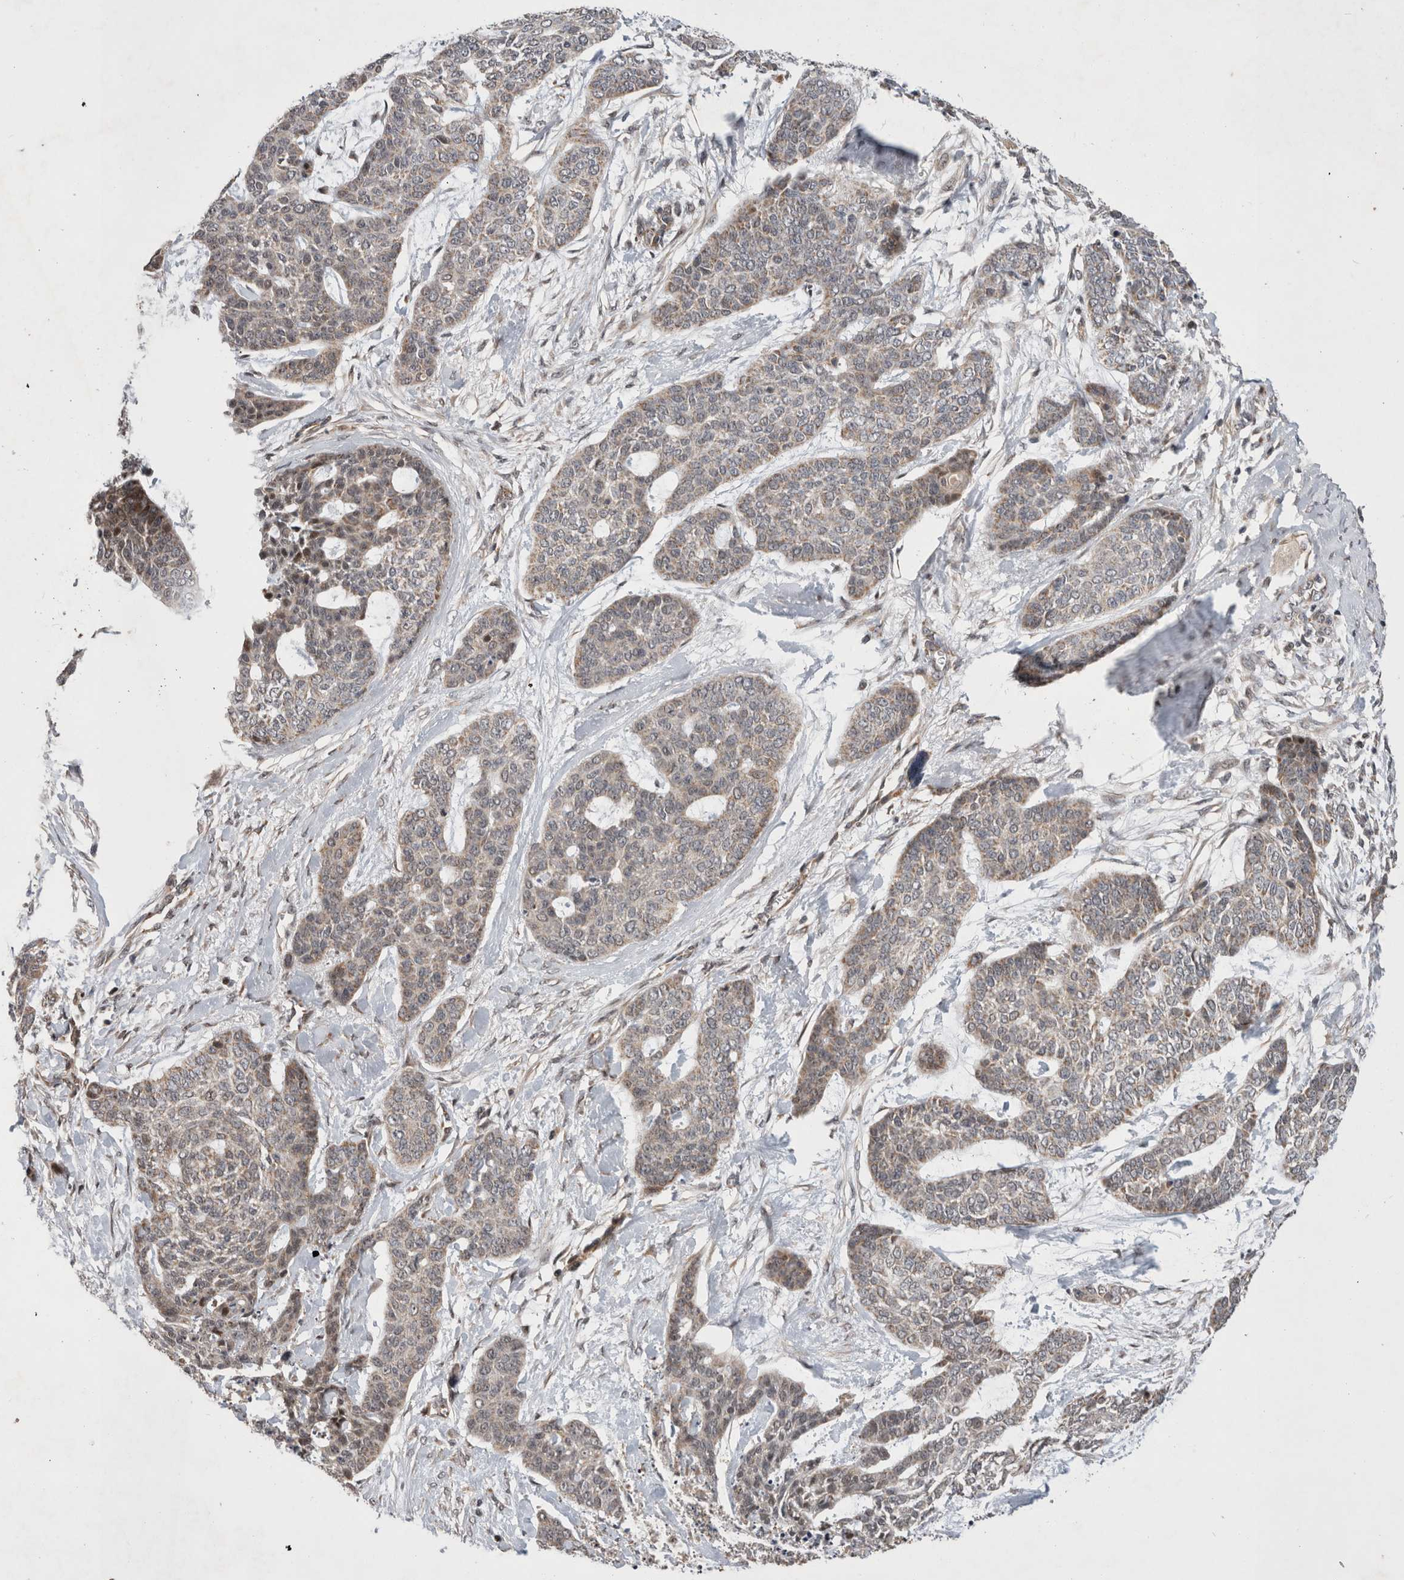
{"staining": {"intensity": "weak", "quantity": "25%-75%", "location": "cytoplasmic/membranous"}, "tissue": "skin cancer", "cell_type": "Tumor cells", "image_type": "cancer", "snomed": [{"axis": "morphology", "description": "Basal cell carcinoma"}, {"axis": "topography", "description": "Skin"}], "caption": "Weak cytoplasmic/membranous staining is appreciated in about 25%-75% of tumor cells in skin basal cell carcinoma.", "gene": "MRPL37", "patient": {"sex": "female", "age": 64}}